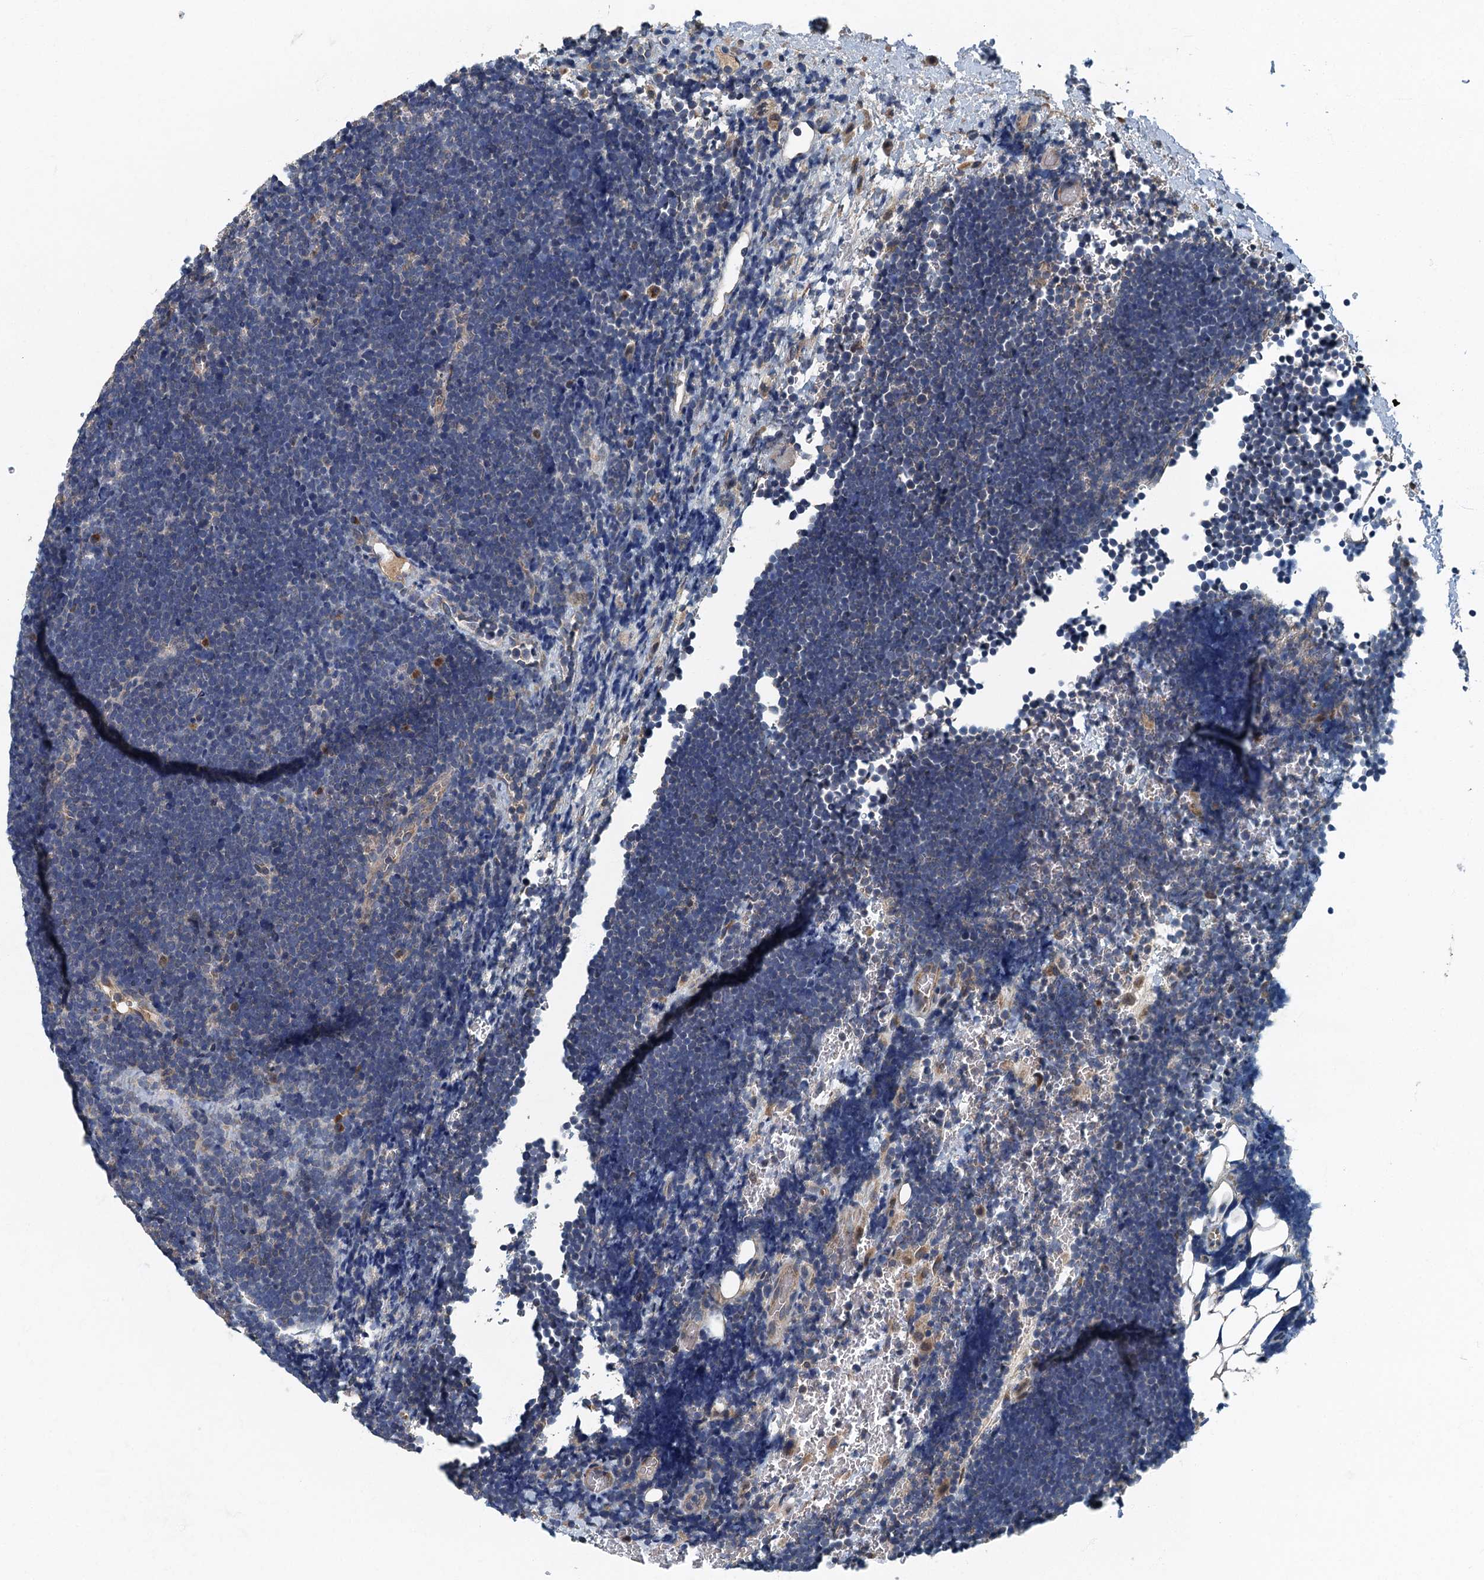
{"staining": {"intensity": "negative", "quantity": "none", "location": "none"}, "tissue": "lymphoma", "cell_type": "Tumor cells", "image_type": "cancer", "snomed": [{"axis": "morphology", "description": "Malignant lymphoma, non-Hodgkin's type, High grade"}, {"axis": "topography", "description": "Lymph node"}], "caption": "The micrograph shows no staining of tumor cells in lymphoma.", "gene": "DDX49", "patient": {"sex": "male", "age": 13}}